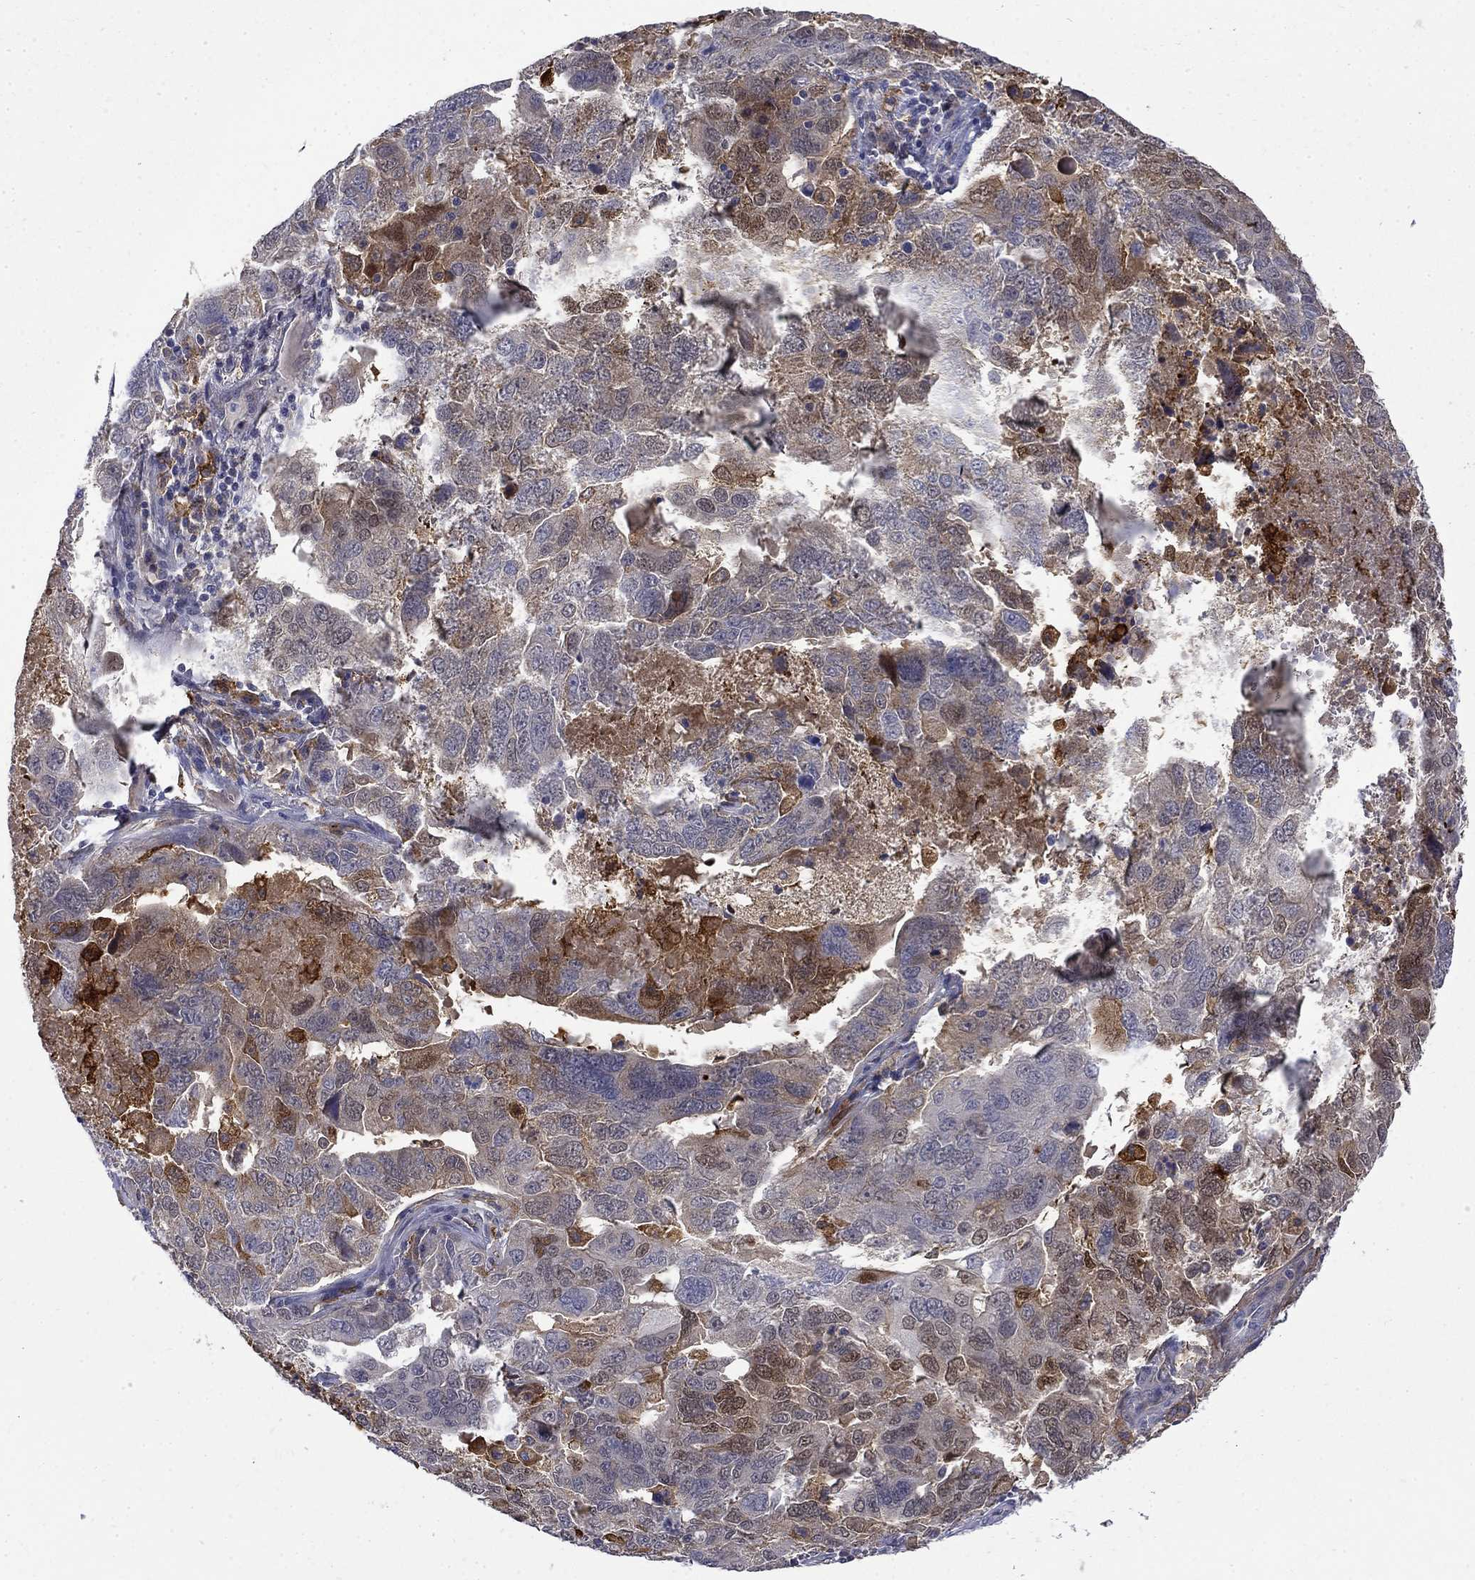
{"staining": {"intensity": "strong", "quantity": "<25%", "location": "cytoplasmic/membranous,nuclear"}, "tissue": "ovarian cancer", "cell_type": "Tumor cells", "image_type": "cancer", "snomed": [{"axis": "morphology", "description": "Carcinoma, endometroid"}, {"axis": "topography", "description": "Soft tissue"}, {"axis": "topography", "description": "Ovary"}], "caption": "IHC histopathology image of ovarian cancer stained for a protein (brown), which demonstrates medium levels of strong cytoplasmic/membranous and nuclear expression in about <25% of tumor cells.", "gene": "PCBP3", "patient": {"sex": "female", "age": 52}}